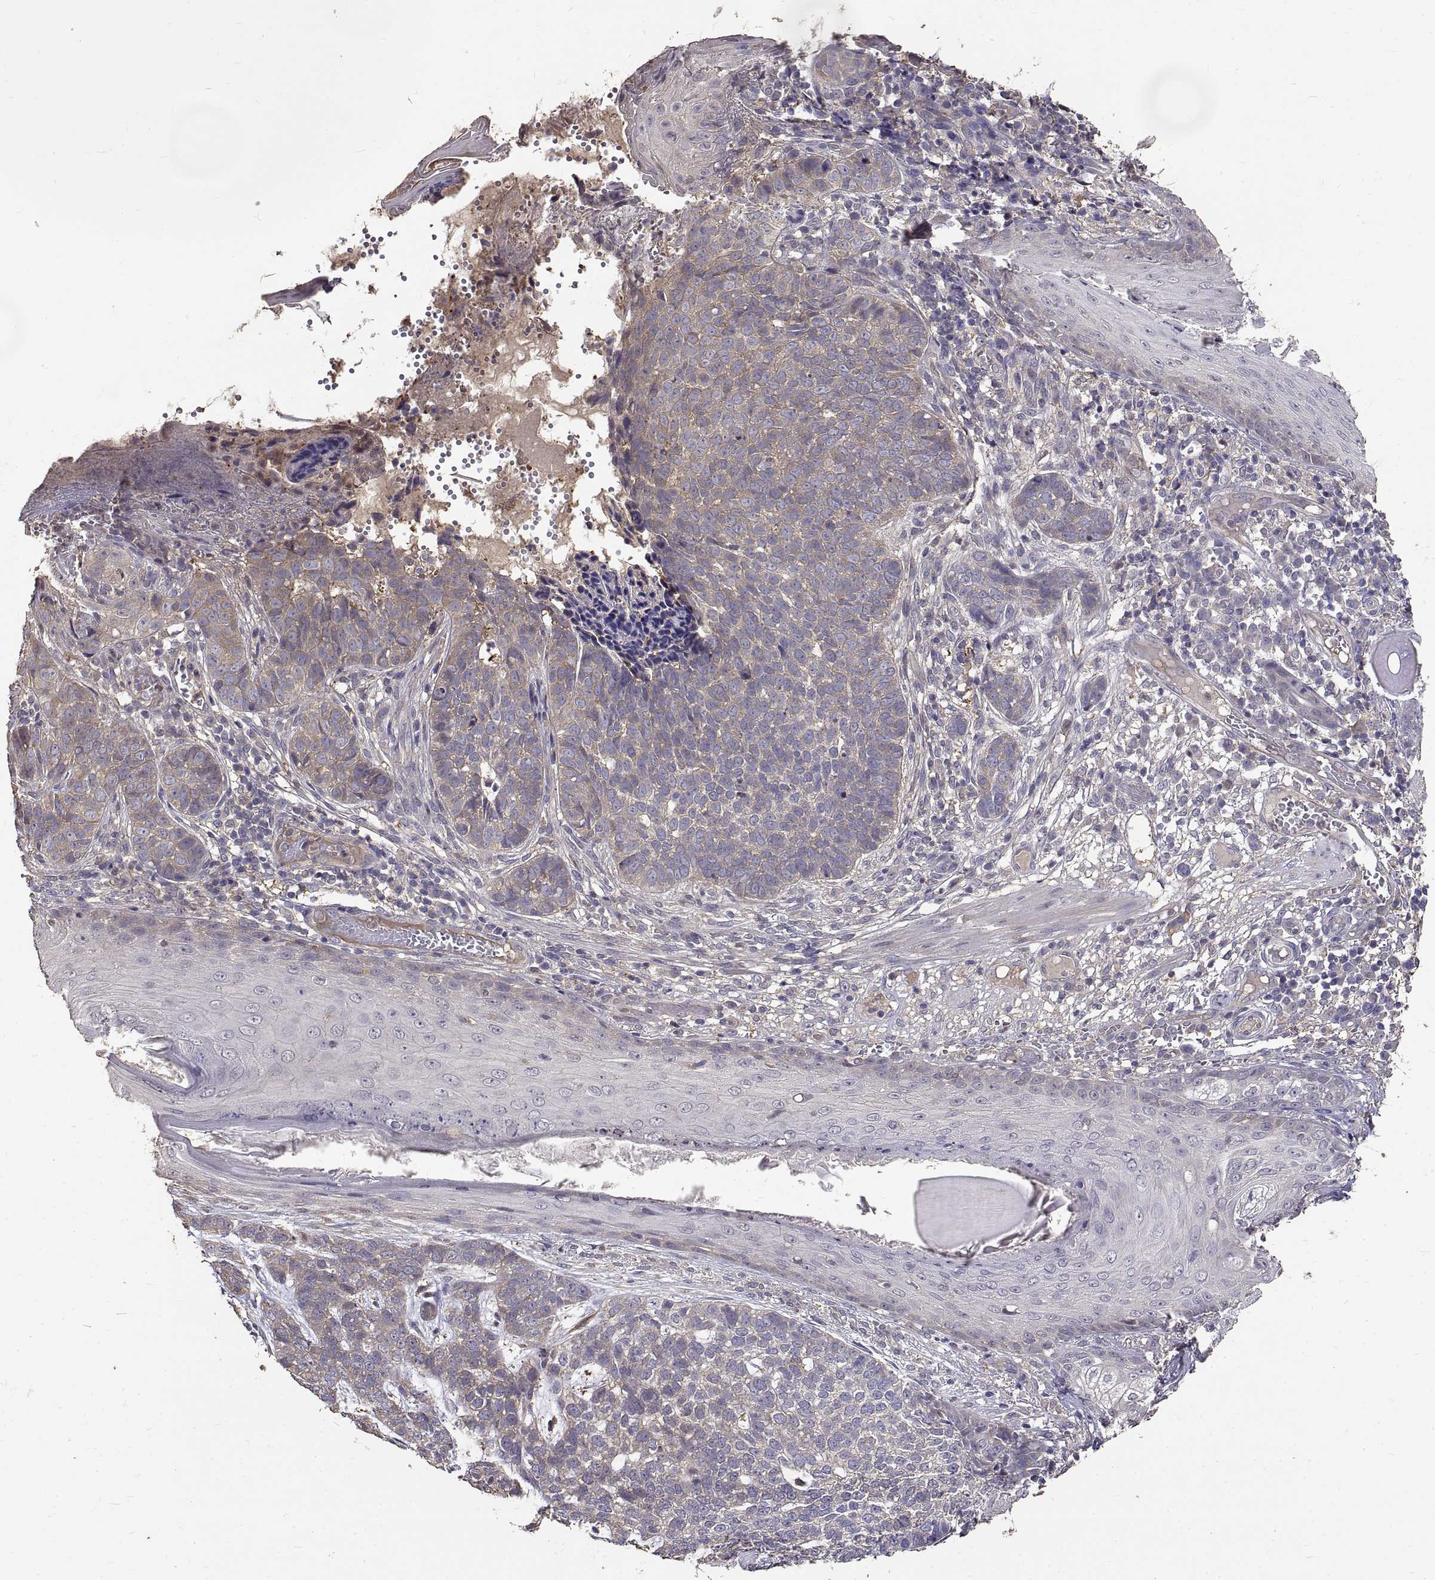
{"staining": {"intensity": "weak", "quantity": "<25%", "location": "cytoplasmic/membranous"}, "tissue": "skin cancer", "cell_type": "Tumor cells", "image_type": "cancer", "snomed": [{"axis": "morphology", "description": "Basal cell carcinoma"}, {"axis": "topography", "description": "Skin"}], "caption": "This histopathology image is of skin cancer (basal cell carcinoma) stained with IHC to label a protein in brown with the nuclei are counter-stained blue. There is no expression in tumor cells.", "gene": "PEA15", "patient": {"sex": "female", "age": 69}}